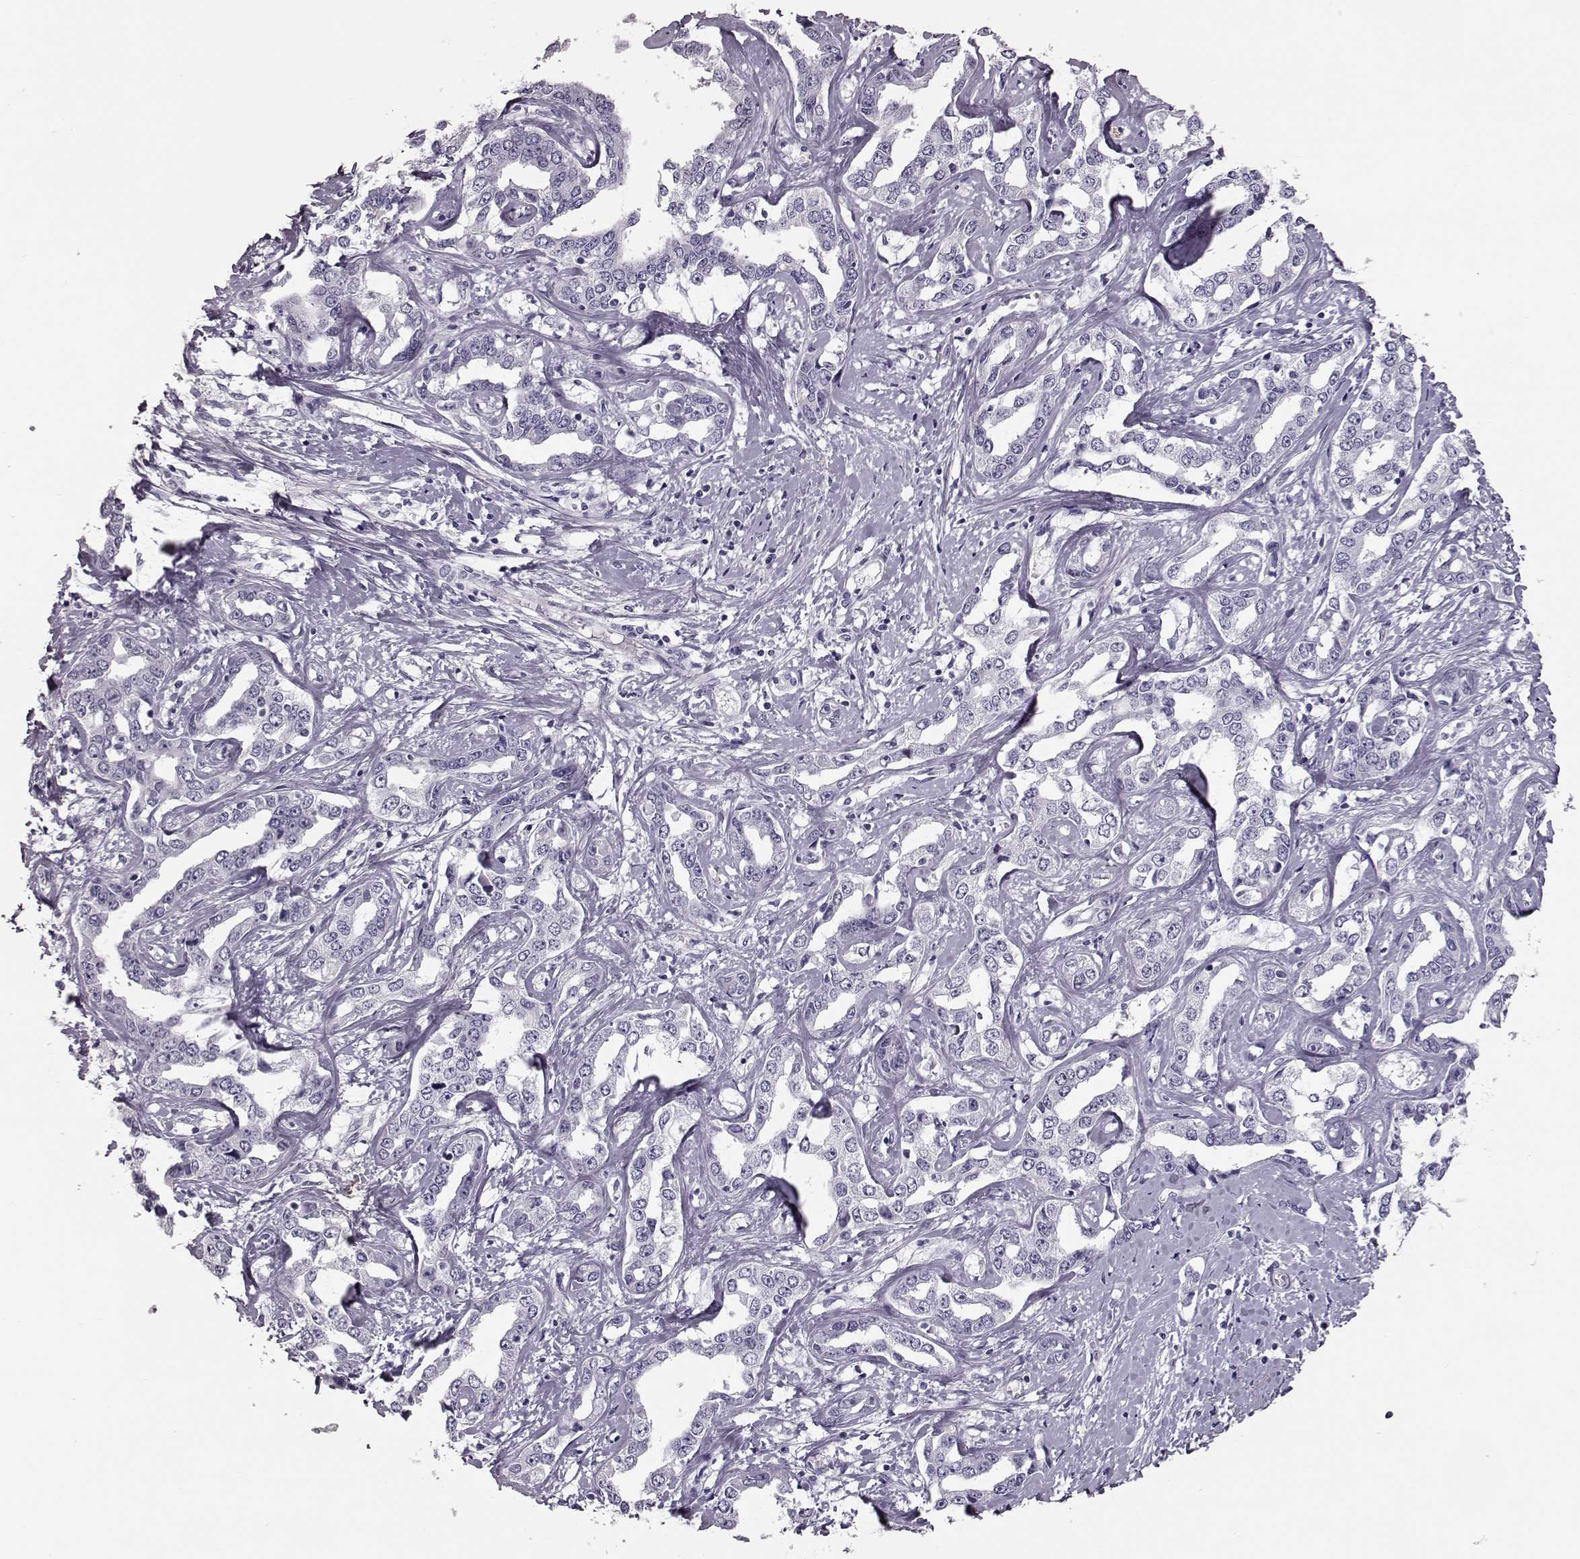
{"staining": {"intensity": "negative", "quantity": "none", "location": "none"}, "tissue": "liver cancer", "cell_type": "Tumor cells", "image_type": "cancer", "snomed": [{"axis": "morphology", "description": "Cholangiocarcinoma"}, {"axis": "topography", "description": "Liver"}], "caption": "High magnification brightfield microscopy of liver cancer (cholangiocarcinoma) stained with DAB (3,3'-diaminobenzidine) (brown) and counterstained with hematoxylin (blue): tumor cells show no significant positivity.", "gene": "CCL19", "patient": {"sex": "male", "age": 59}}